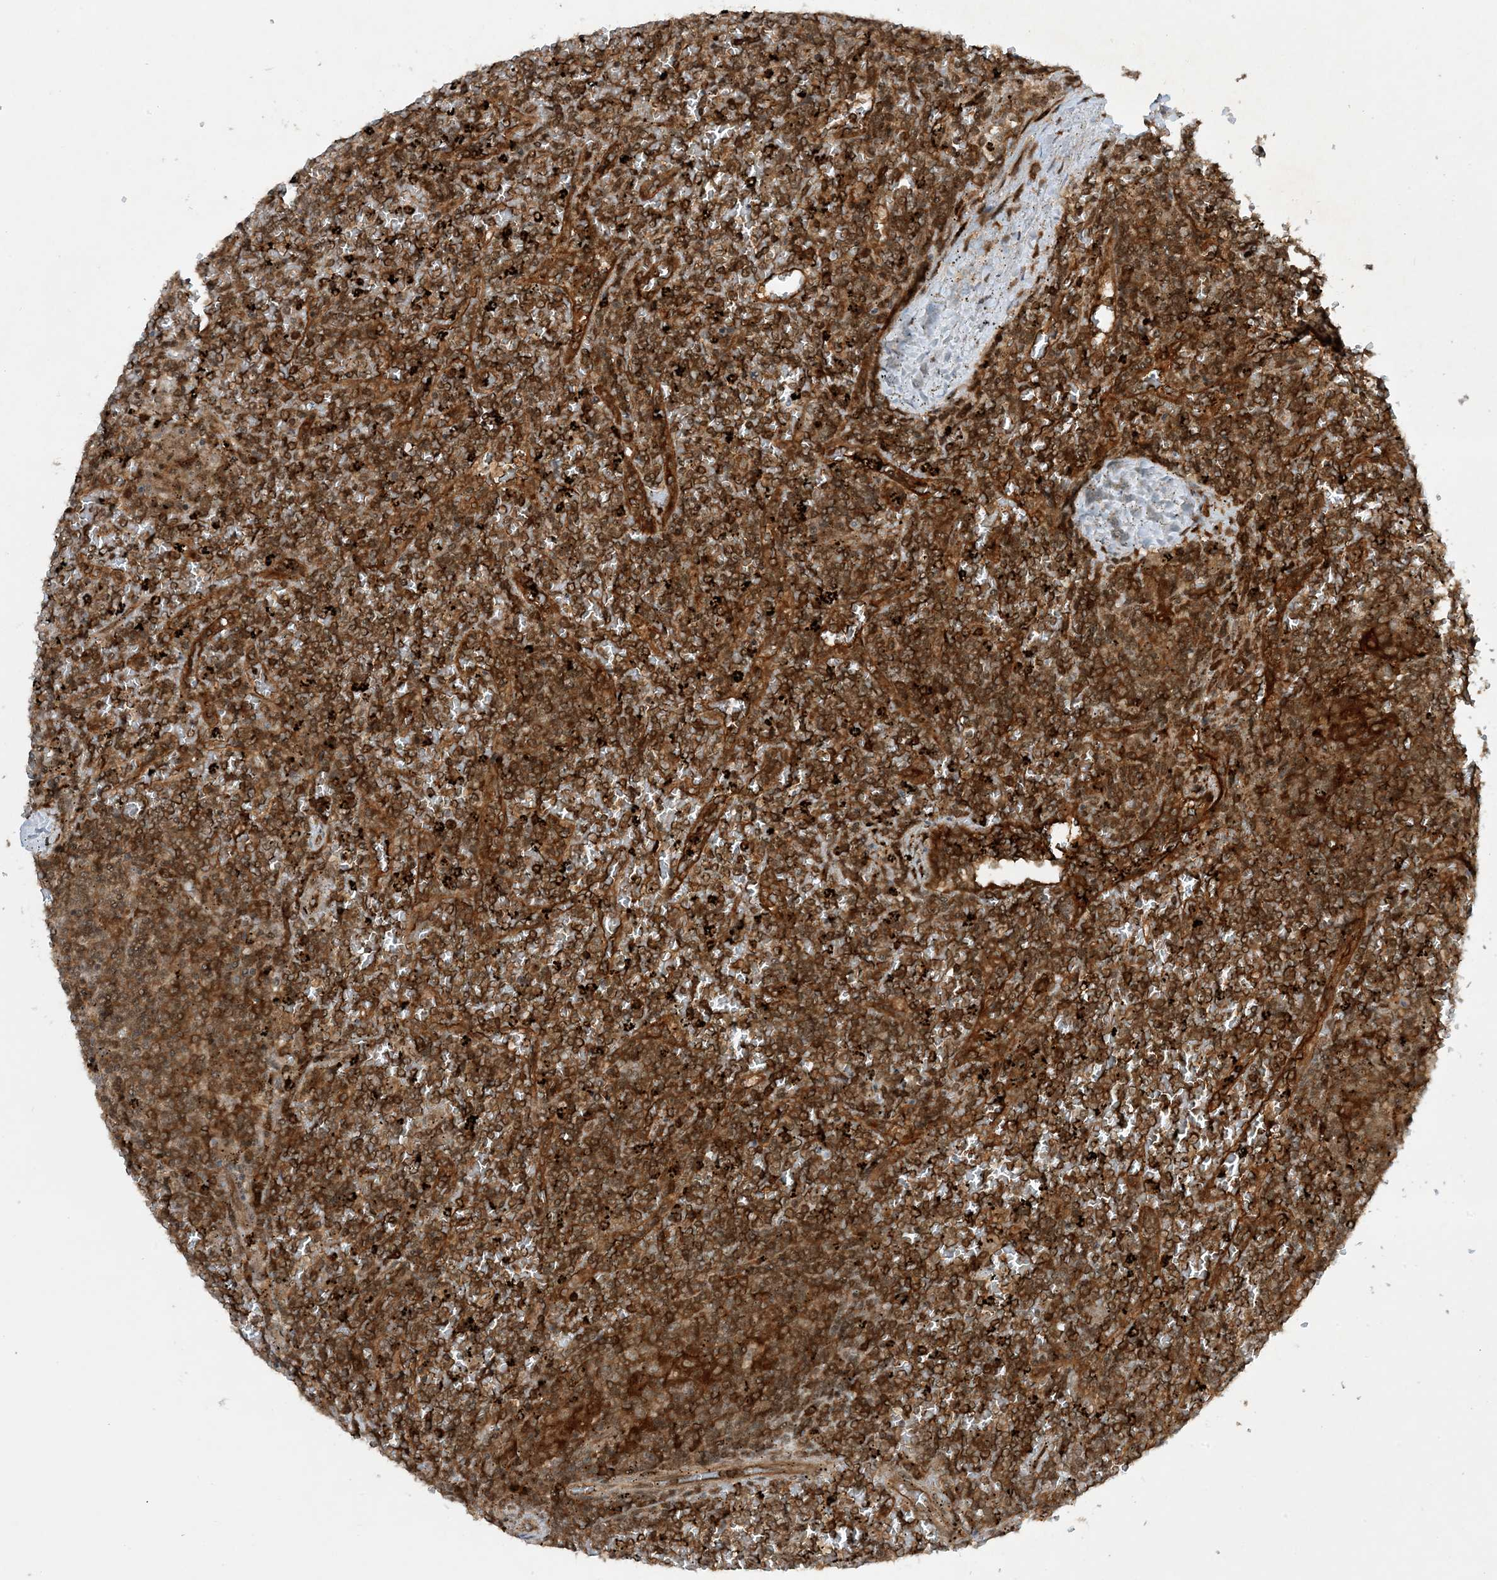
{"staining": {"intensity": "moderate", "quantity": ">75%", "location": "cytoplasmic/membranous"}, "tissue": "lymphoma", "cell_type": "Tumor cells", "image_type": "cancer", "snomed": [{"axis": "morphology", "description": "Malignant lymphoma, non-Hodgkin's type, Low grade"}, {"axis": "topography", "description": "Spleen"}], "caption": "This photomicrograph reveals immunohistochemistry (IHC) staining of lymphoma, with medium moderate cytoplasmic/membranous positivity in approximately >75% of tumor cells.", "gene": "CERT1", "patient": {"sex": "female", "age": 19}}